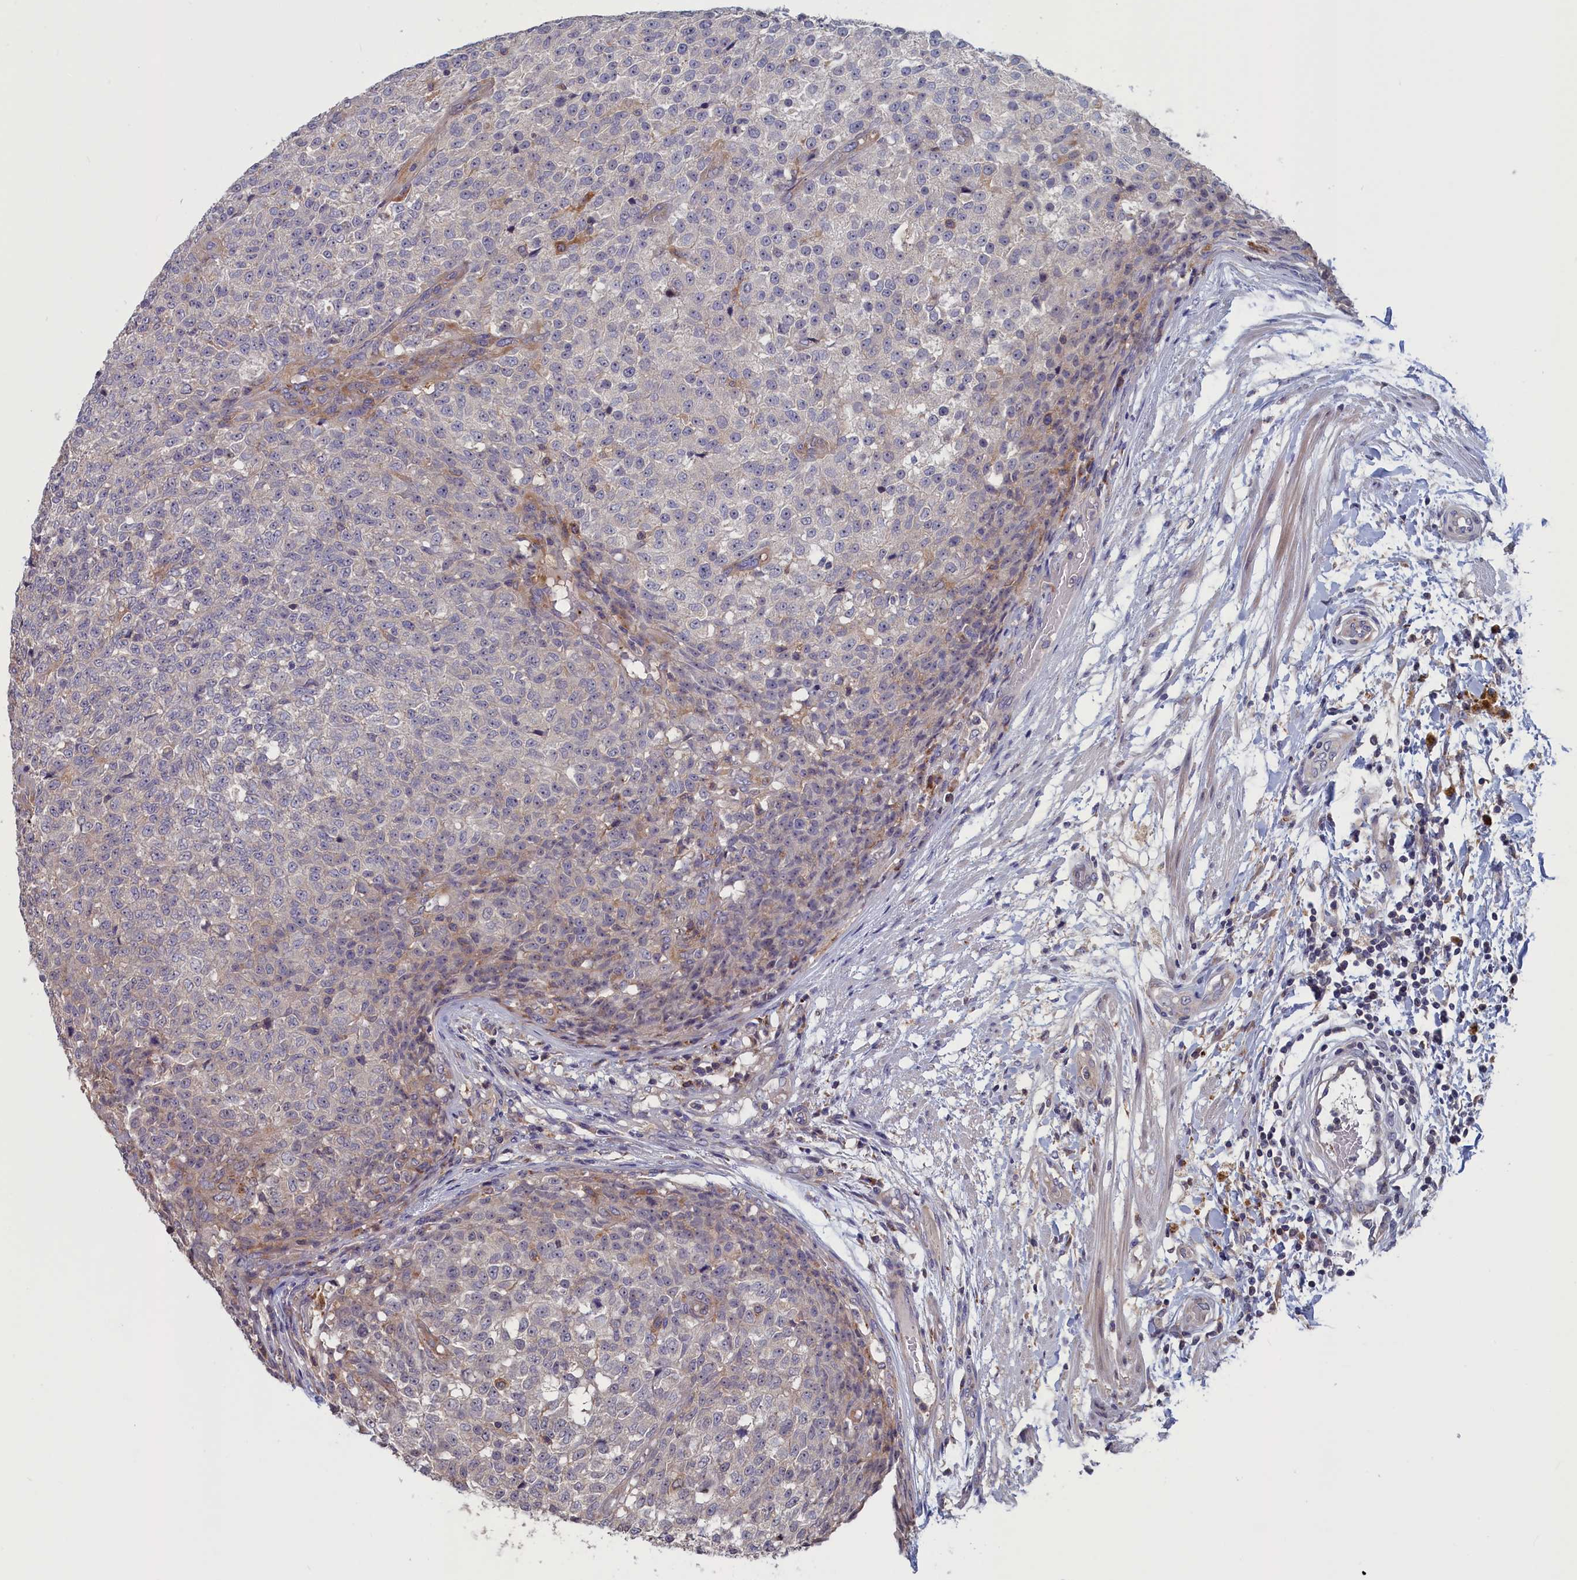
{"staining": {"intensity": "weak", "quantity": "<25%", "location": "cytoplasmic/membranous"}, "tissue": "testis cancer", "cell_type": "Tumor cells", "image_type": "cancer", "snomed": [{"axis": "morphology", "description": "Seminoma, NOS"}, {"axis": "topography", "description": "Testis"}], "caption": "Tumor cells show no significant protein expression in testis cancer.", "gene": "CACTIN", "patient": {"sex": "male", "age": 59}}